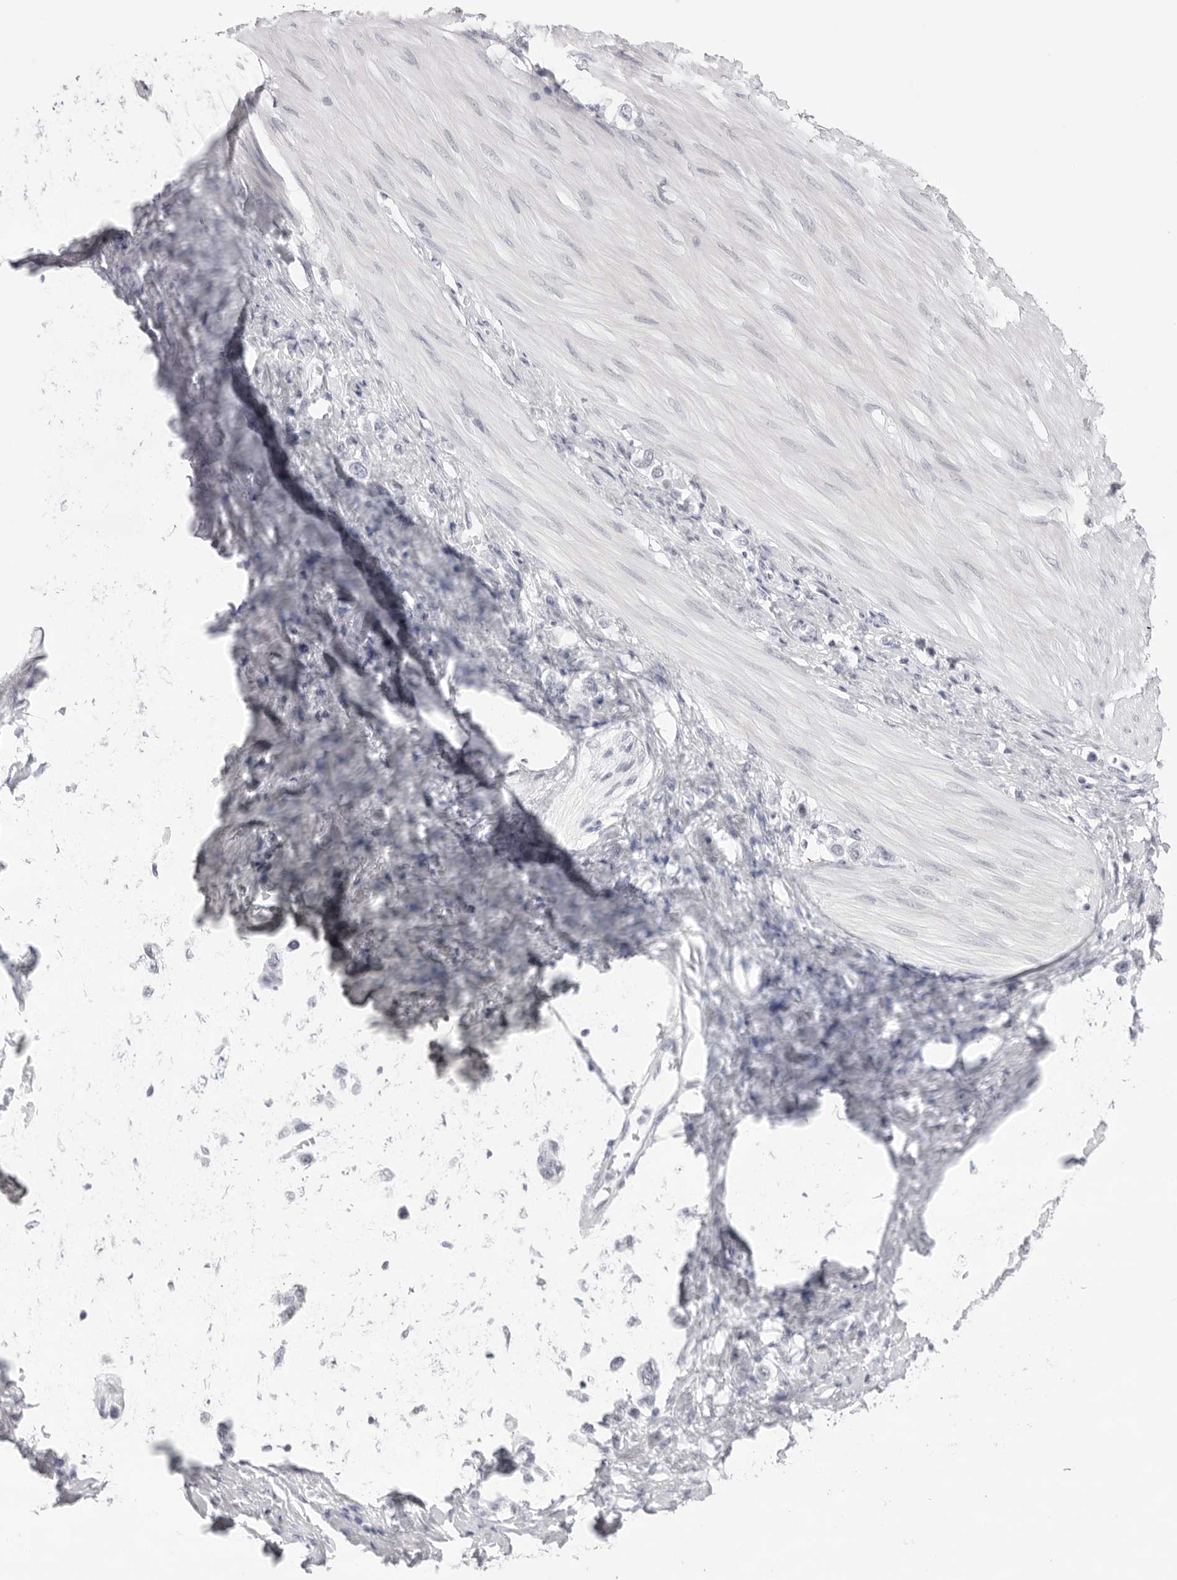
{"staining": {"intensity": "negative", "quantity": "none", "location": "none"}, "tissue": "stomach cancer", "cell_type": "Tumor cells", "image_type": "cancer", "snomed": [{"axis": "morphology", "description": "Adenocarcinoma, NOS"}, {"axis": "topography", "description": "Stomach"}], "caption": "Tumor cells show no significant expression in stomach cancer. Brightfield microscopy of immunohistochemistry (IHC) stained with DAB (3,3'-diaminobenzidine) (brown) and hematoxylin (blue), captured at high magnification.", "gene": "KLK12", "patient": {"sex": "female", "age": 65}}